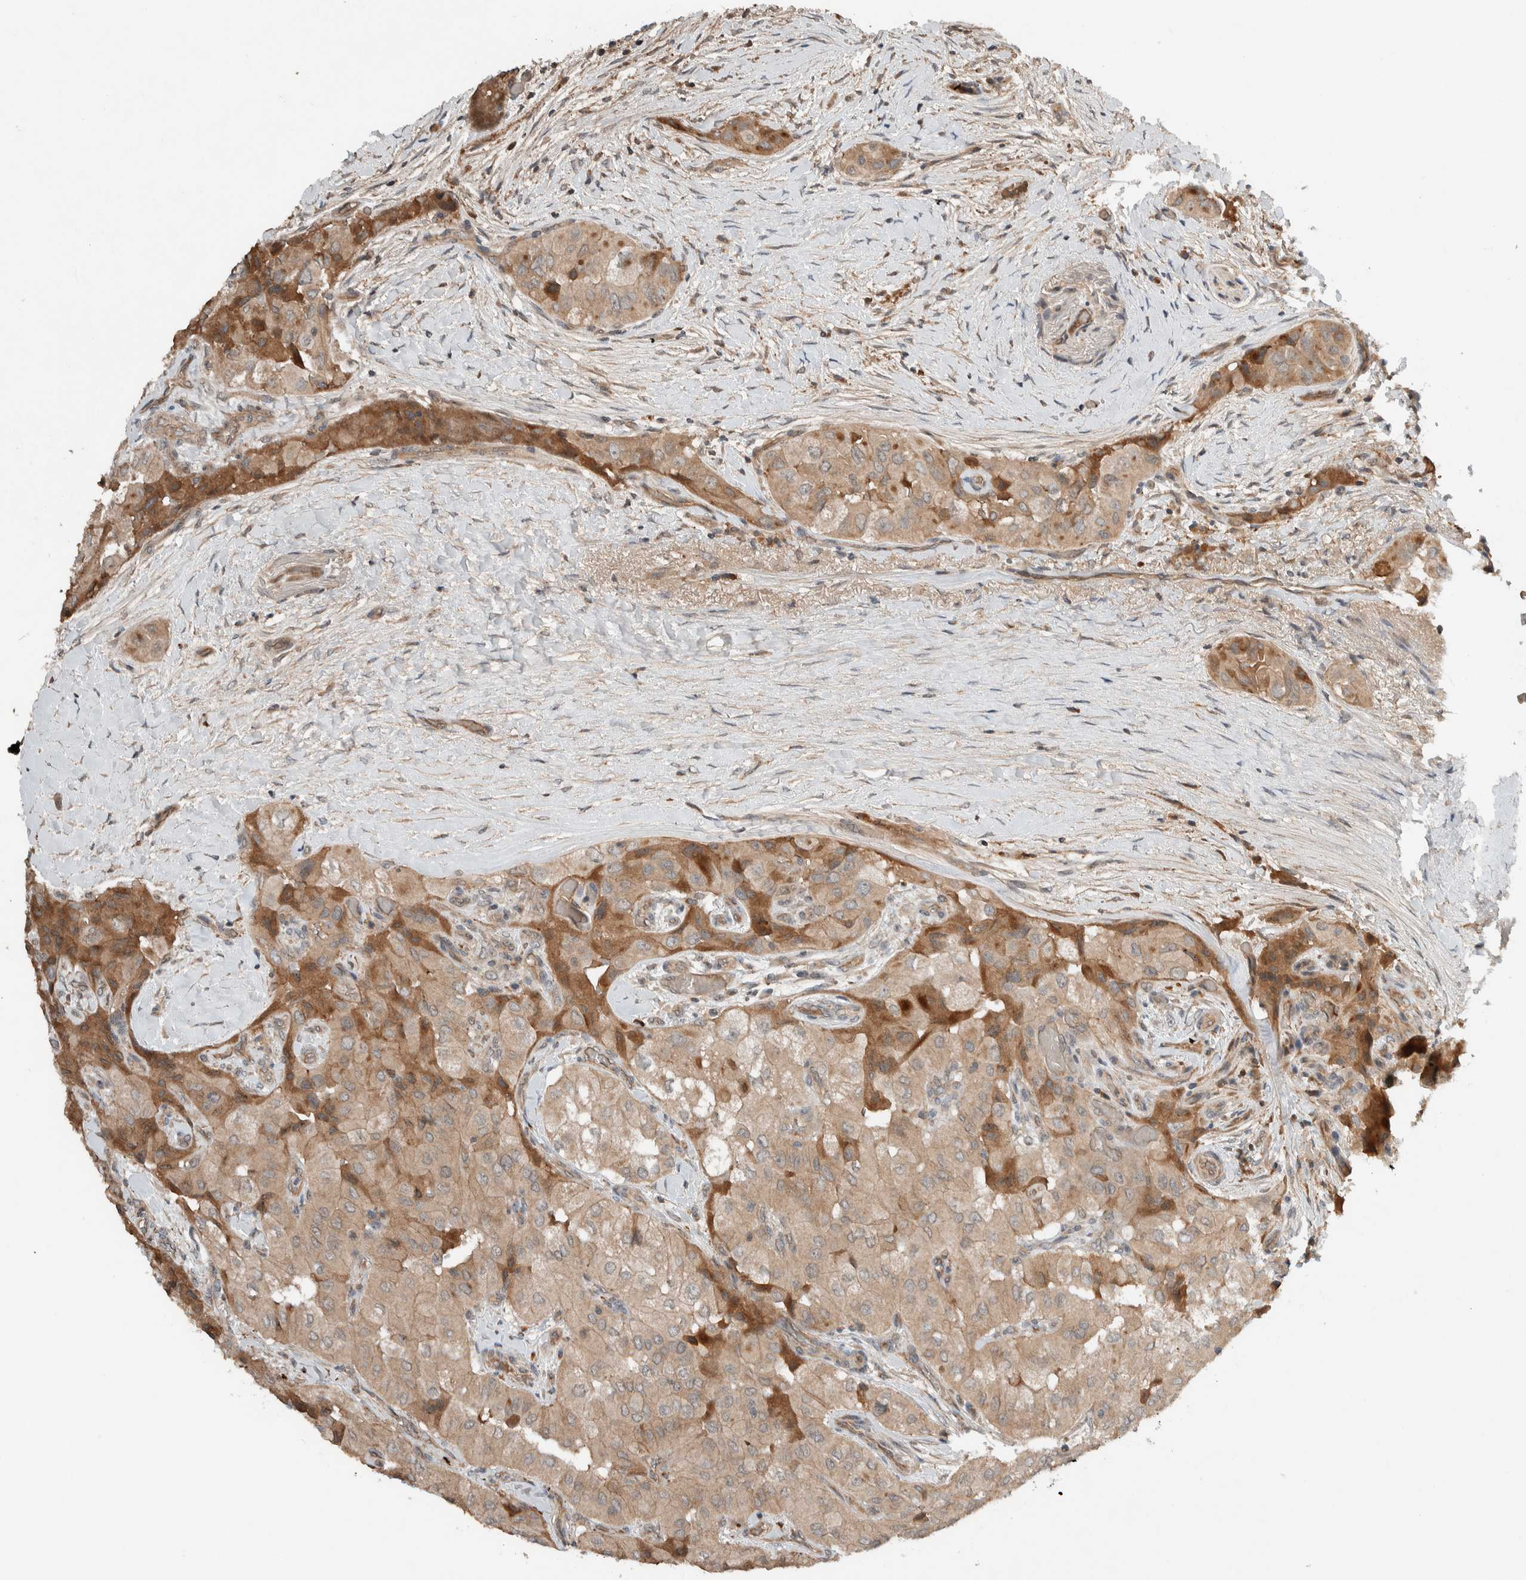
{"staining": {"intensity": "moderate", "quantity": ">75%", "location": "cytoplasmic/membranous"}, "tissue": "thyroid cancer", "cell_type": "Tumor cells", "image_type": "cancer", "snomed": [{"axis": "morphology", "description": "Papillary adenocarcinoma, NOS"}, {"axis": "topography", "description": "Thyroid gland"}], "caption": "The micrograph demonstrates staining of thyroid papillary adenocarcinoma, revealing moderate cytoplasmic/membranous protein positivity (brown color) within tumor cells. (Stains: DAB in brown, nuclei in blue, Microscopy: brightfield microscopy at high magnification).", "gene": "ARMC7", "patient": {"sex": "female", "age": 59}}